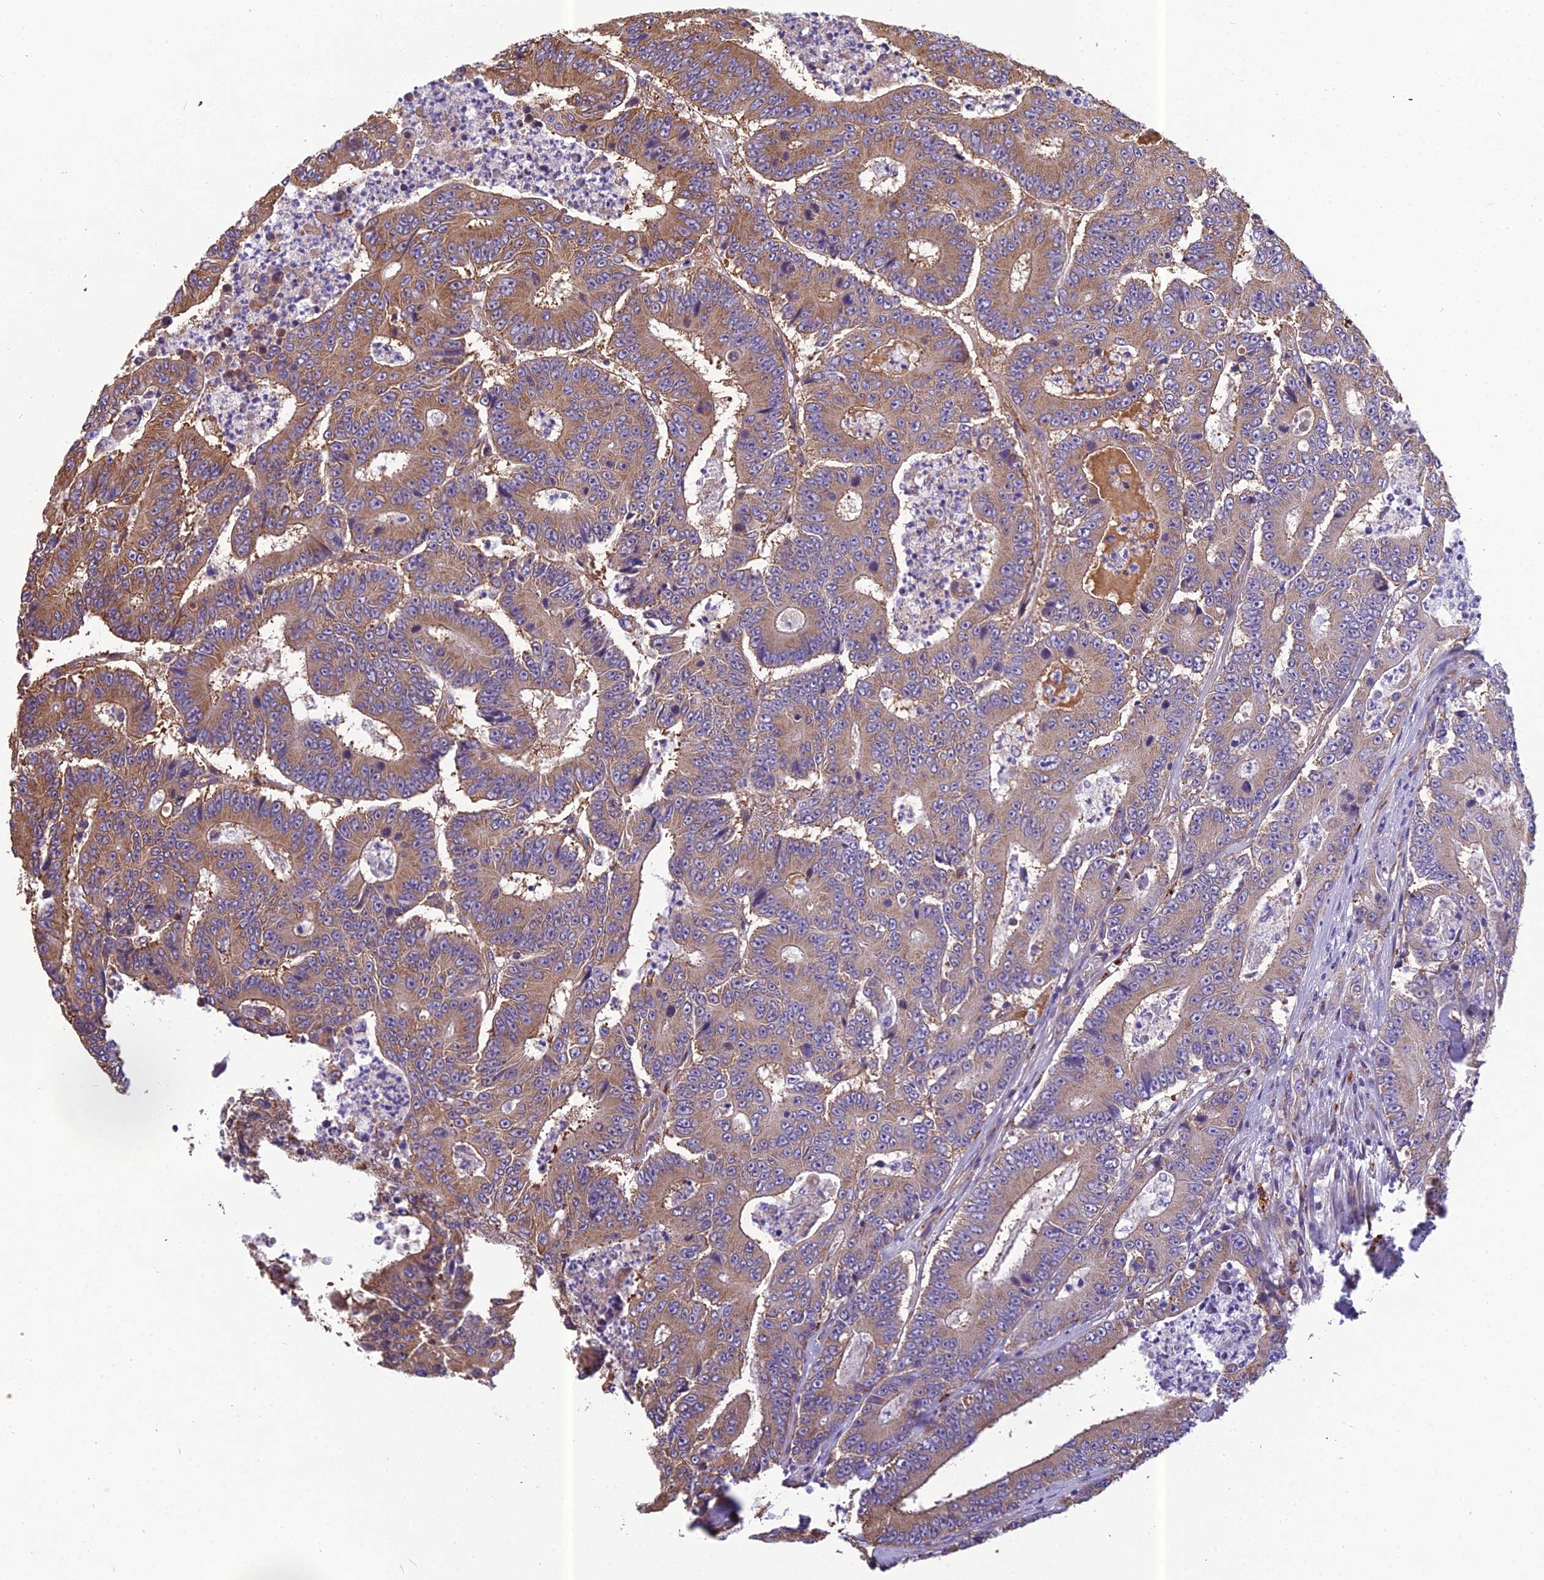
{"staining": {"intensity": "moderate", "quantity": "25%-75%", "location": "cytoplasmic/membranous"}, "tissue": "colorectal cancer", "cell_type": "Tumor cells", "image_type": "cancer", "snomed": [{"axis": "morphology", "description": "Adenocarcinoma, NOS"}, {"axis": "topography", "description": "Colon"}], "caption": "Immunohistochemical staining of adenocarcinoma (colorectal) shows medium levels of moderate cytoplasmic/membranous protein expression in about 25%-75% of tumor cells. The staining was performed using DAB (3,3'-diaminobenzidine) to visualize the protein expression in brown, while the nuclei were stained in blue with hematoxylin (Magnification: 20x).", "gene": "SPDL1", "patient": {"sex": "male", "age": 83}}